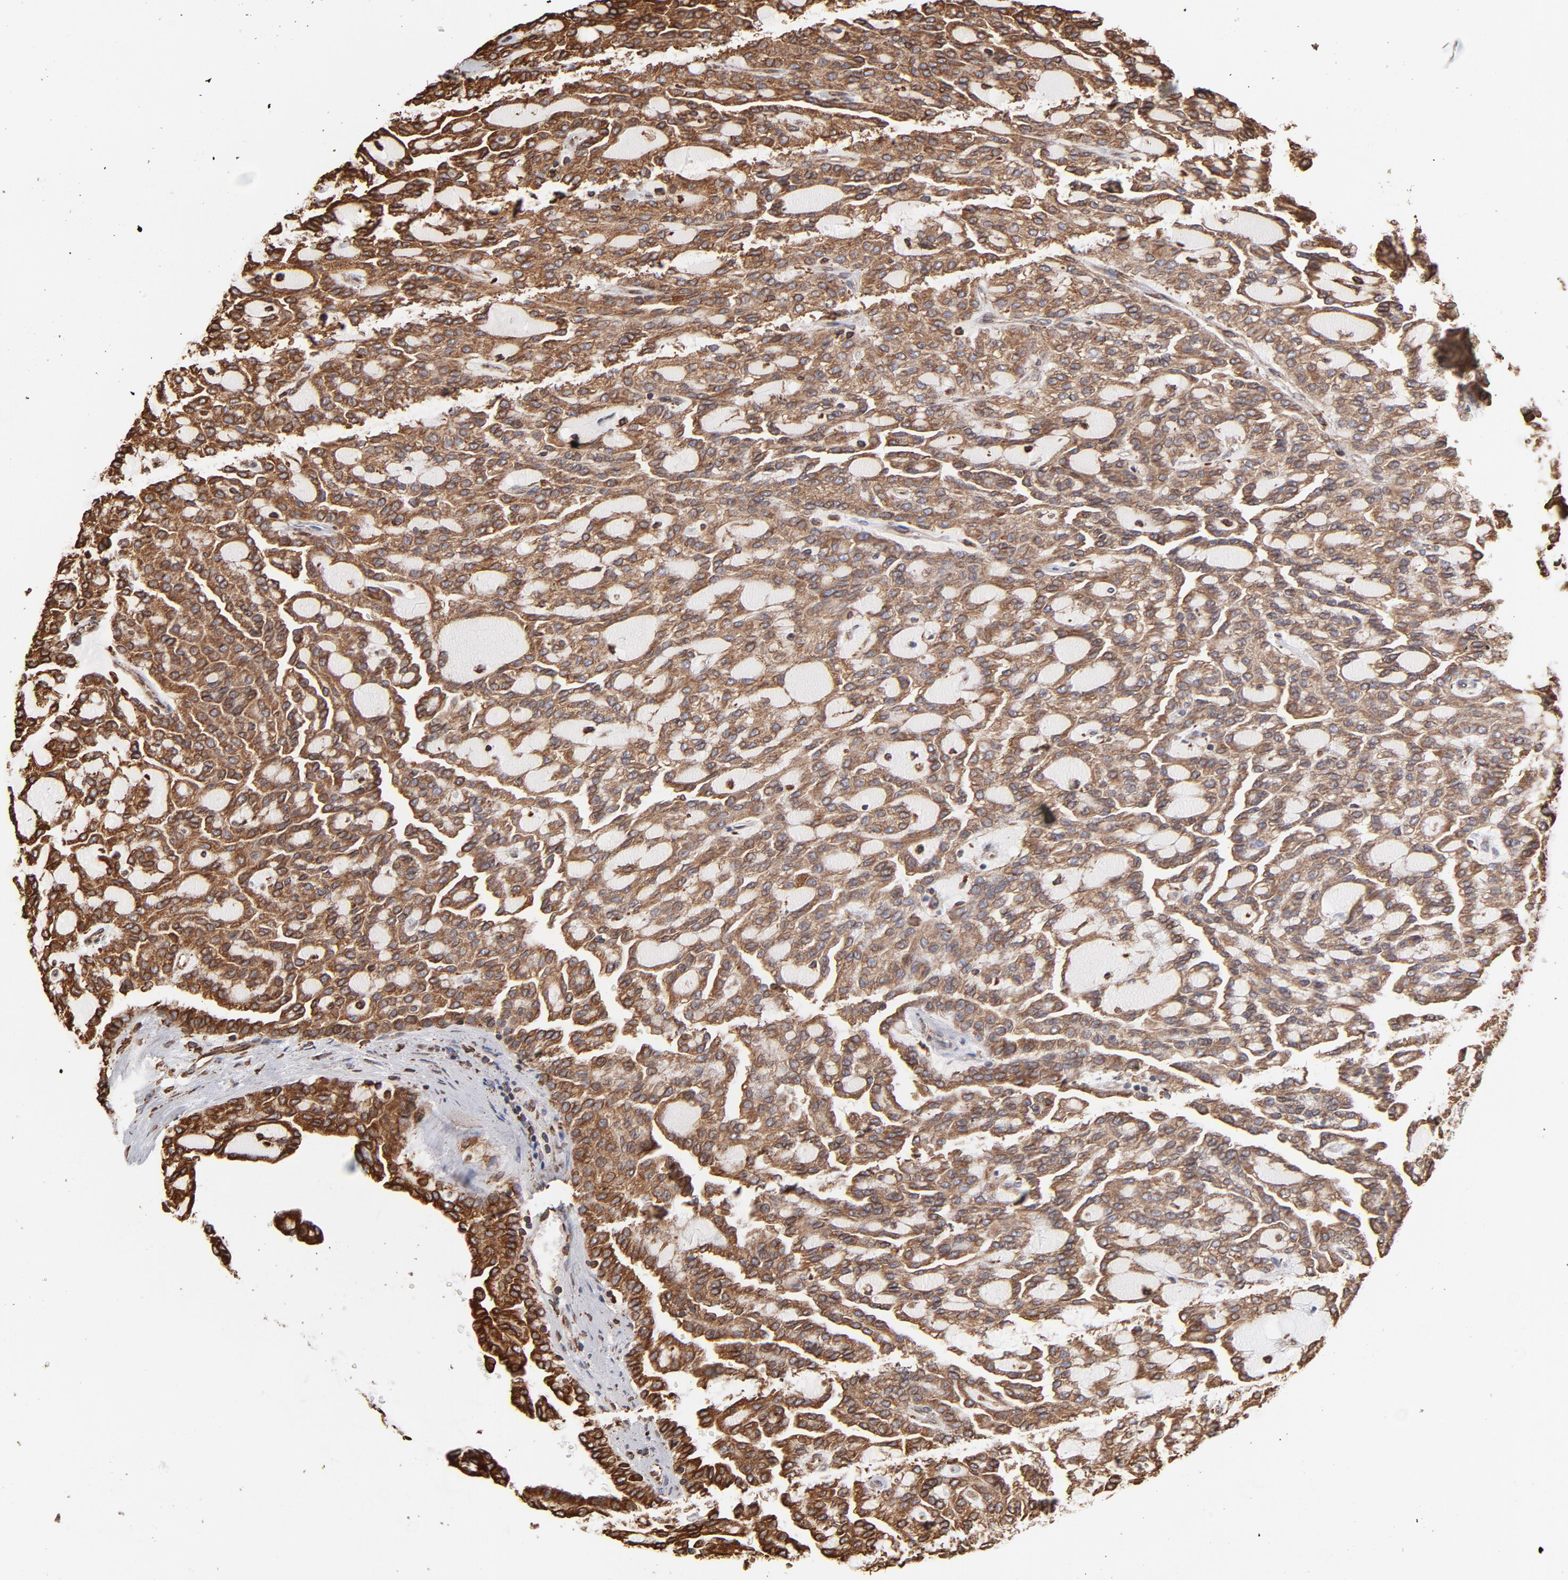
{"staining": {"intensity": "strong", "quantity": ">75%", "location": "cytoplasmic/membranous"}, "tissue": "renal cancer", "cell_type": "Tumor cells", "image_type": "cancer", "snomed": [{"axis": "morphology", "description": "Adenocarcinoma, NOS"}, {"axis": "topography", "description": "Kidney"}], "caption": "Renal cancer (adenocarcinoma) stained with a brown dye reveals strong cytoplasmic/membranous positive staining in approximately >75% of tumor cells.", "gene": "CANX", "patient": {"sex": "male", "age": 63}}